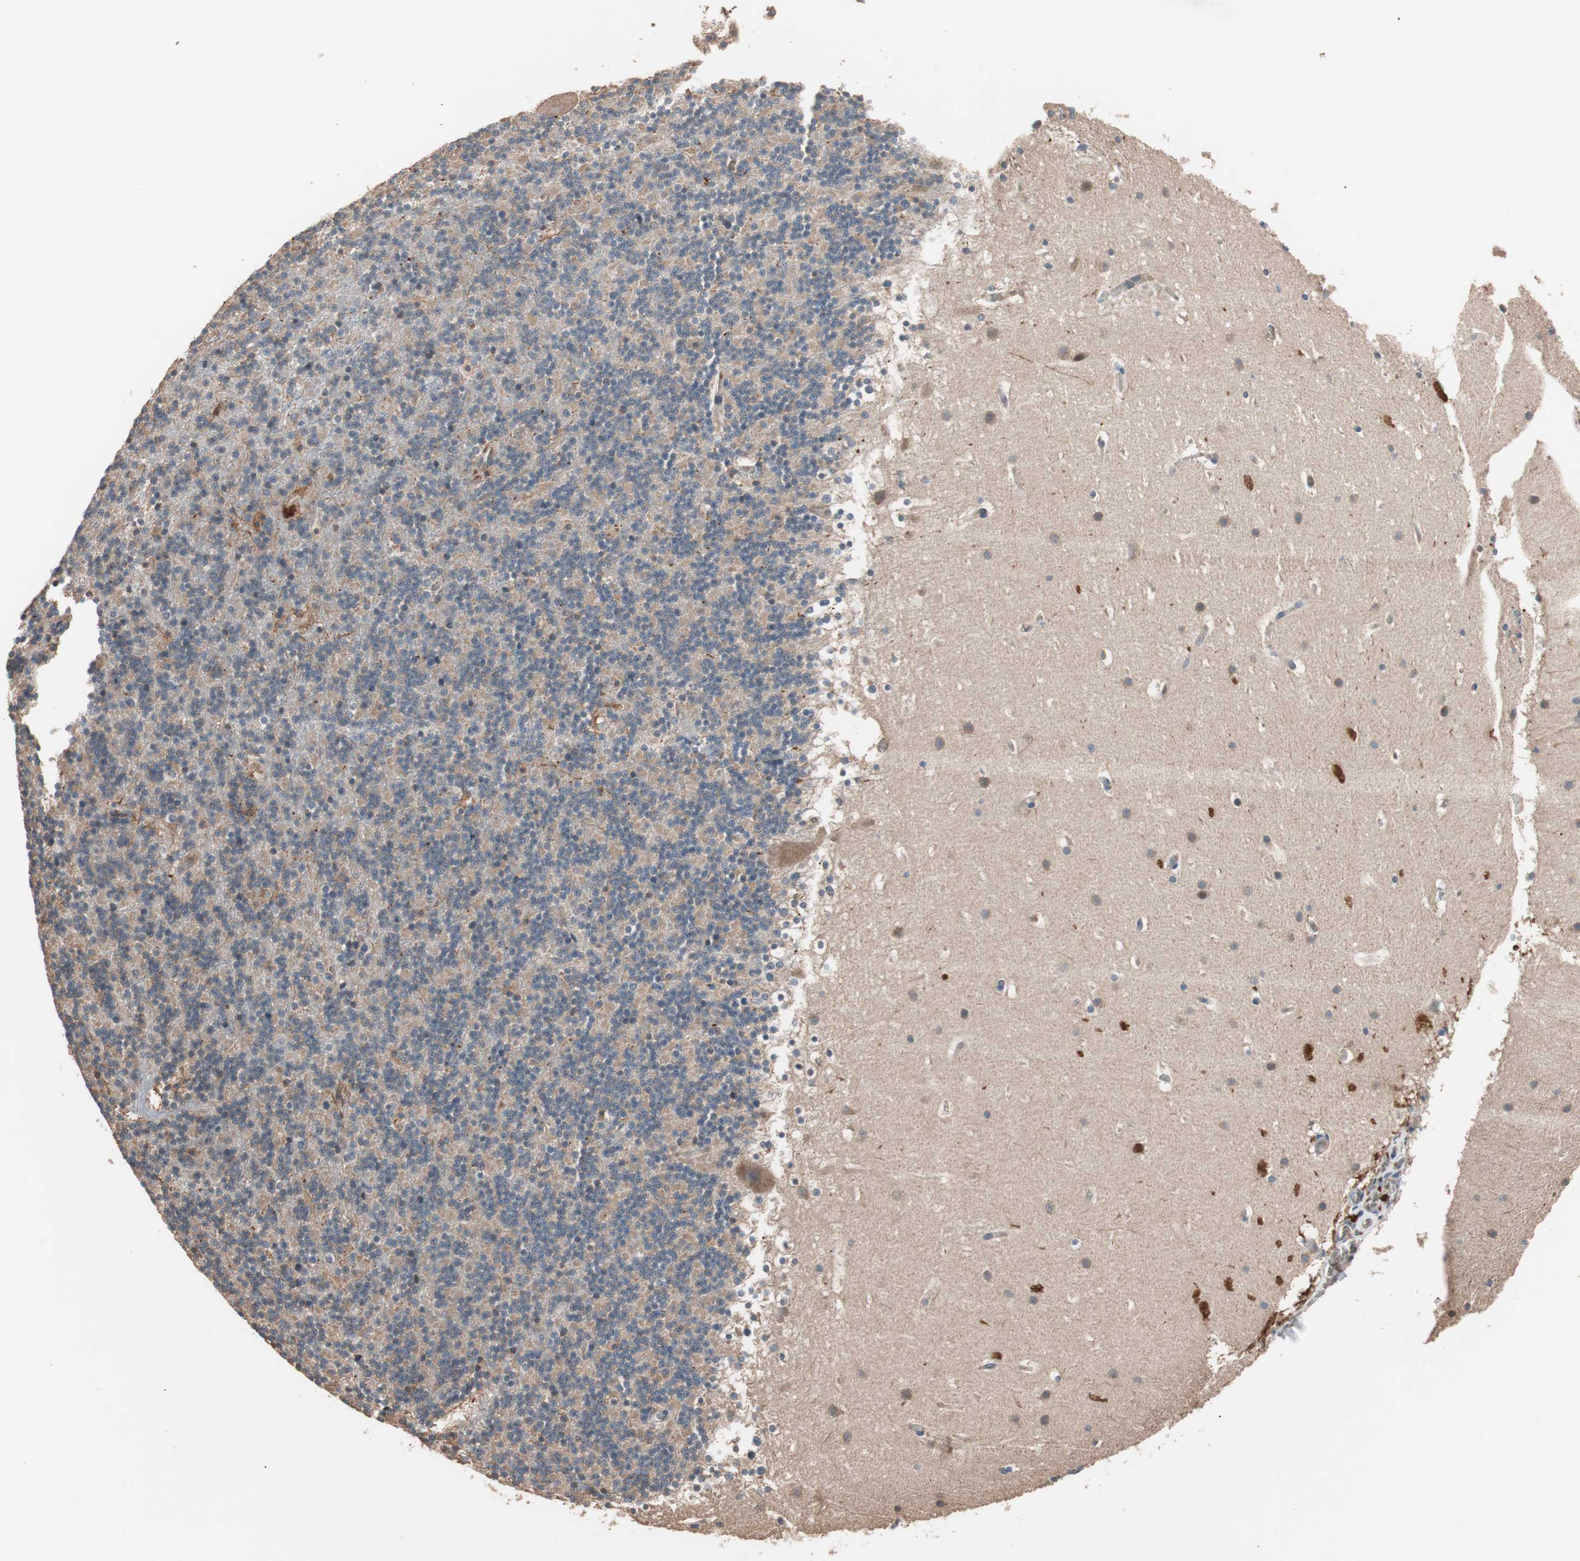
{"staining": {"intensity": "moderate", "quantity": ">75%", "location": "cytoplasmic/membranous"}, "tissue": "cerebellum", "cell_type": "Cells in granular layer", "image_type": "normal", "snomed": [{"axis": "morphology", "description": "Normal tissue, NOS"}, {"axis": "topography", "description": "Cerebellum"}], "caption": "Cerebellum stained with DAB (3,3'-diaminobenzidine) immunohistochemistry exhibits medium levels of moderate cytoplasmic/membranous positivity in approximately >75% of cells in granular layer.", "gene": "GLYCTK", "patient": {"sex": "male", "age": 45}}